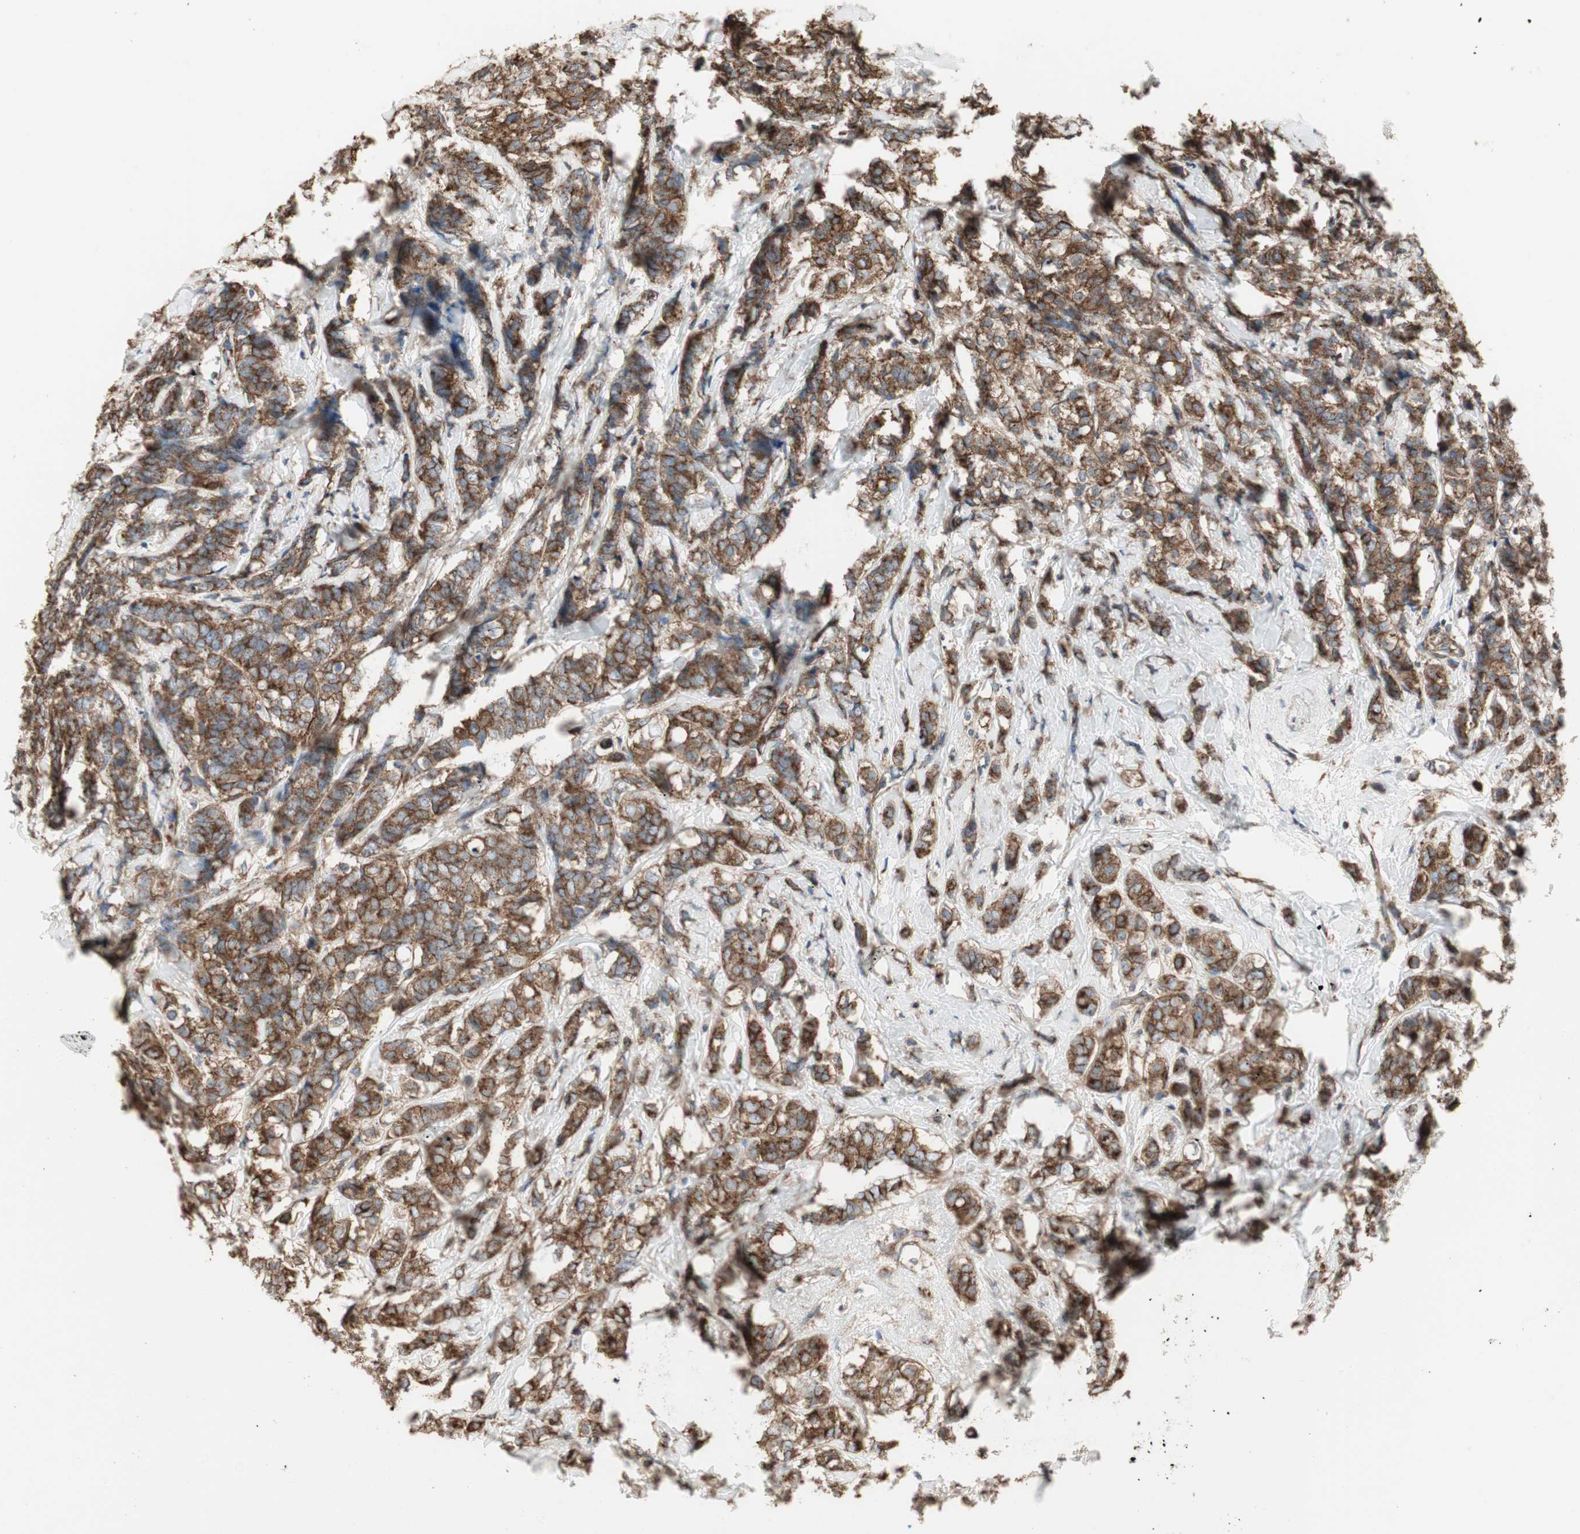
{"staining": {"intensity": "strong", "quantity": ">75%", "location": "cytoplasmic/membranous"}, "tissue": "breast cancer", "cell_type": "Tumor cells", "image_type": "cancer", "snomed": [{"axis": "morphology", "description": "Lobular carcinoma"}, {"axis": "topography", "description": "Breast"}], "caption": "This is an image of IHC staining of lobular carcinoma (breast), which shows strong expression in the cytoplasmic/membranous of tumor cells.", "gene": "H6PD", "patient": {"sex": "female", "age": 60}}